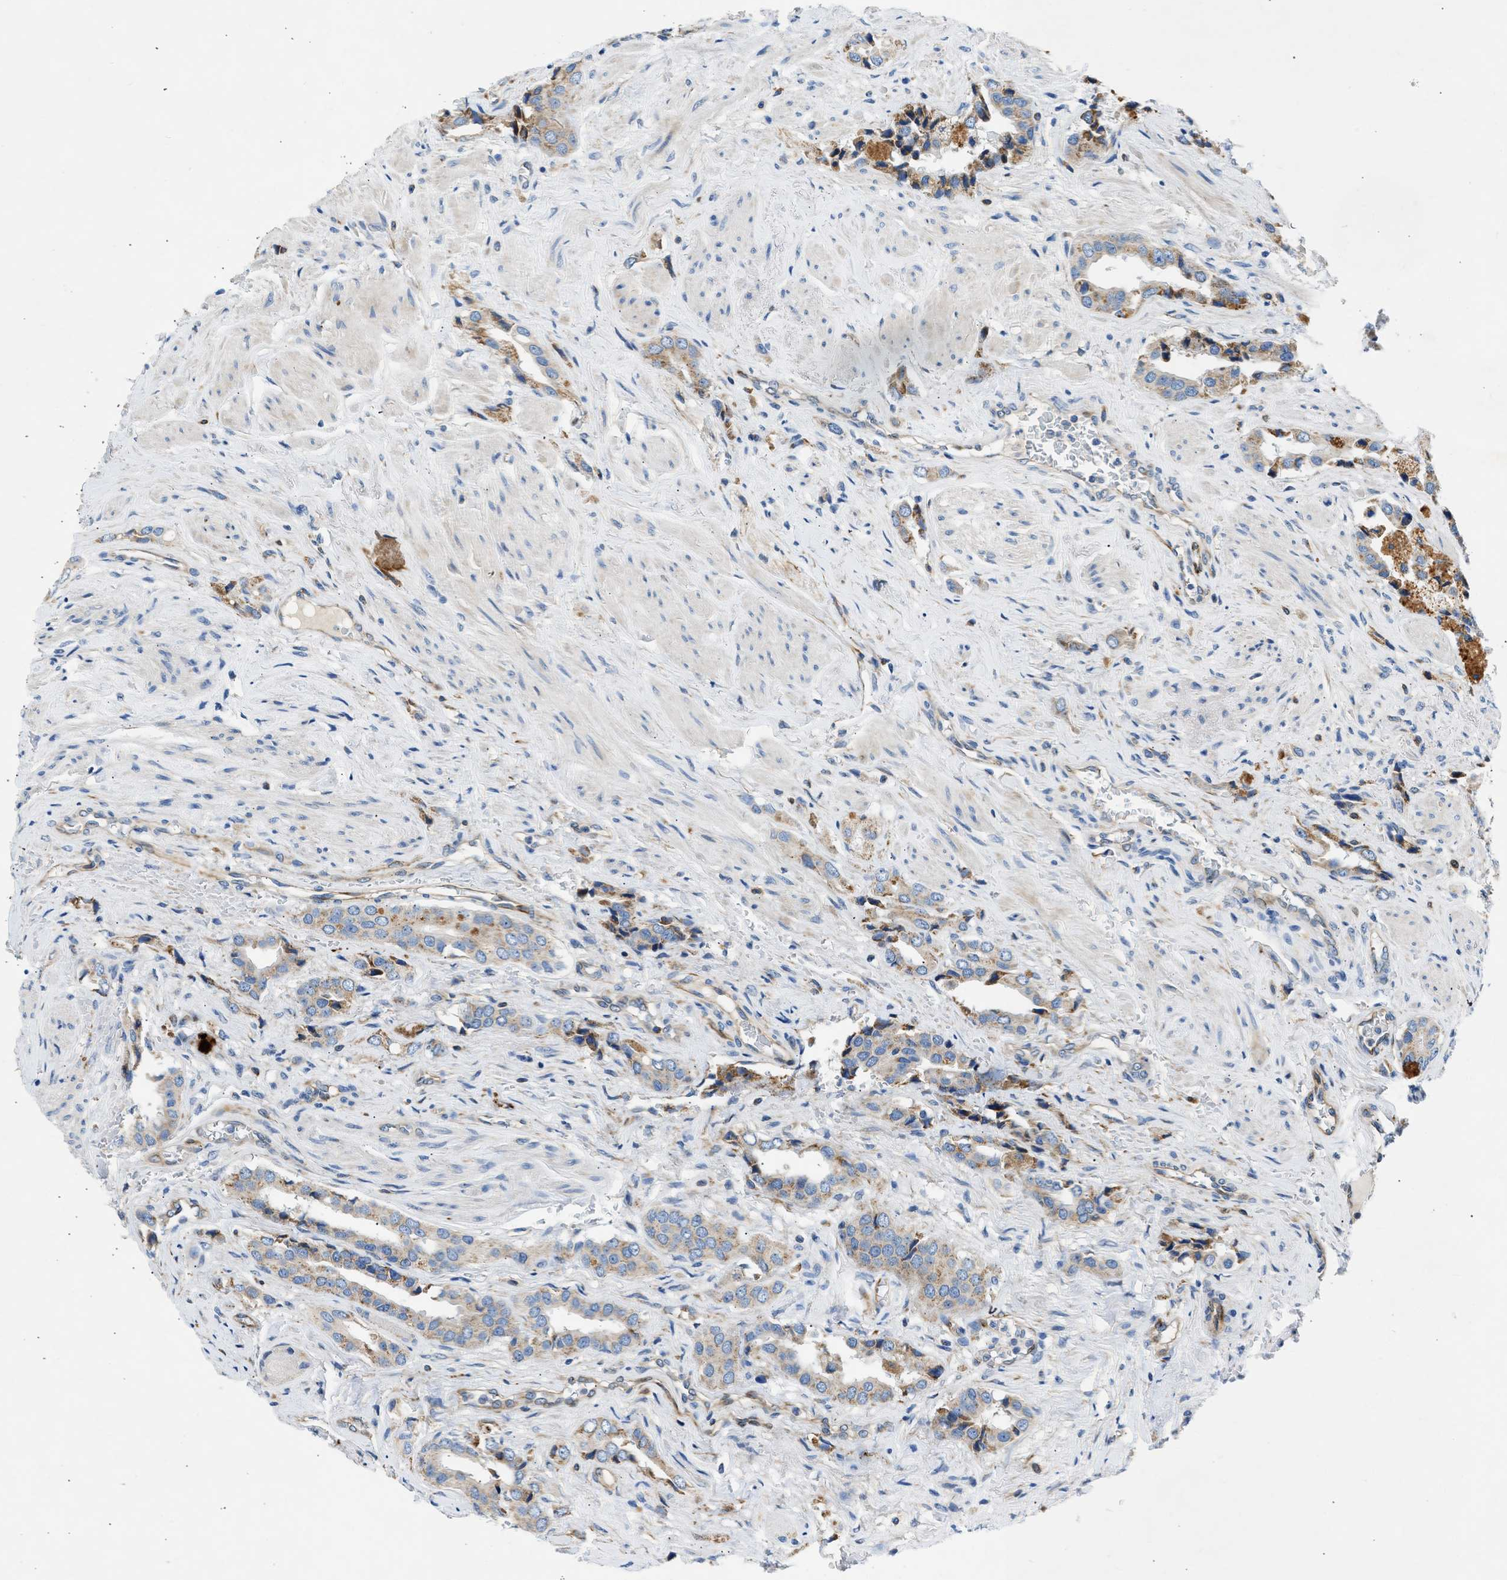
{"staining": {"intensity": "moderate", "quantity": "<25%", "location": "cytoplasmic/membranous"}, "tissue": "prostate cancer", "cell_type": "Tumor cells", "image_type": "cancer", "snomed": [{"axis": "morphology", "description": "Adenocarcinoma, High grade"}, {"axis": "topography", "description": "Prostate"}], "caption": "A micrograph of human prostate cancer (high-grade adenocarcinoma) stained for a protein demonstrates moderate cytoplasmic/membranous brown staining in tumor cells.", "gene": "ULK4", "patient": {"sex": "male", "age": 52}}